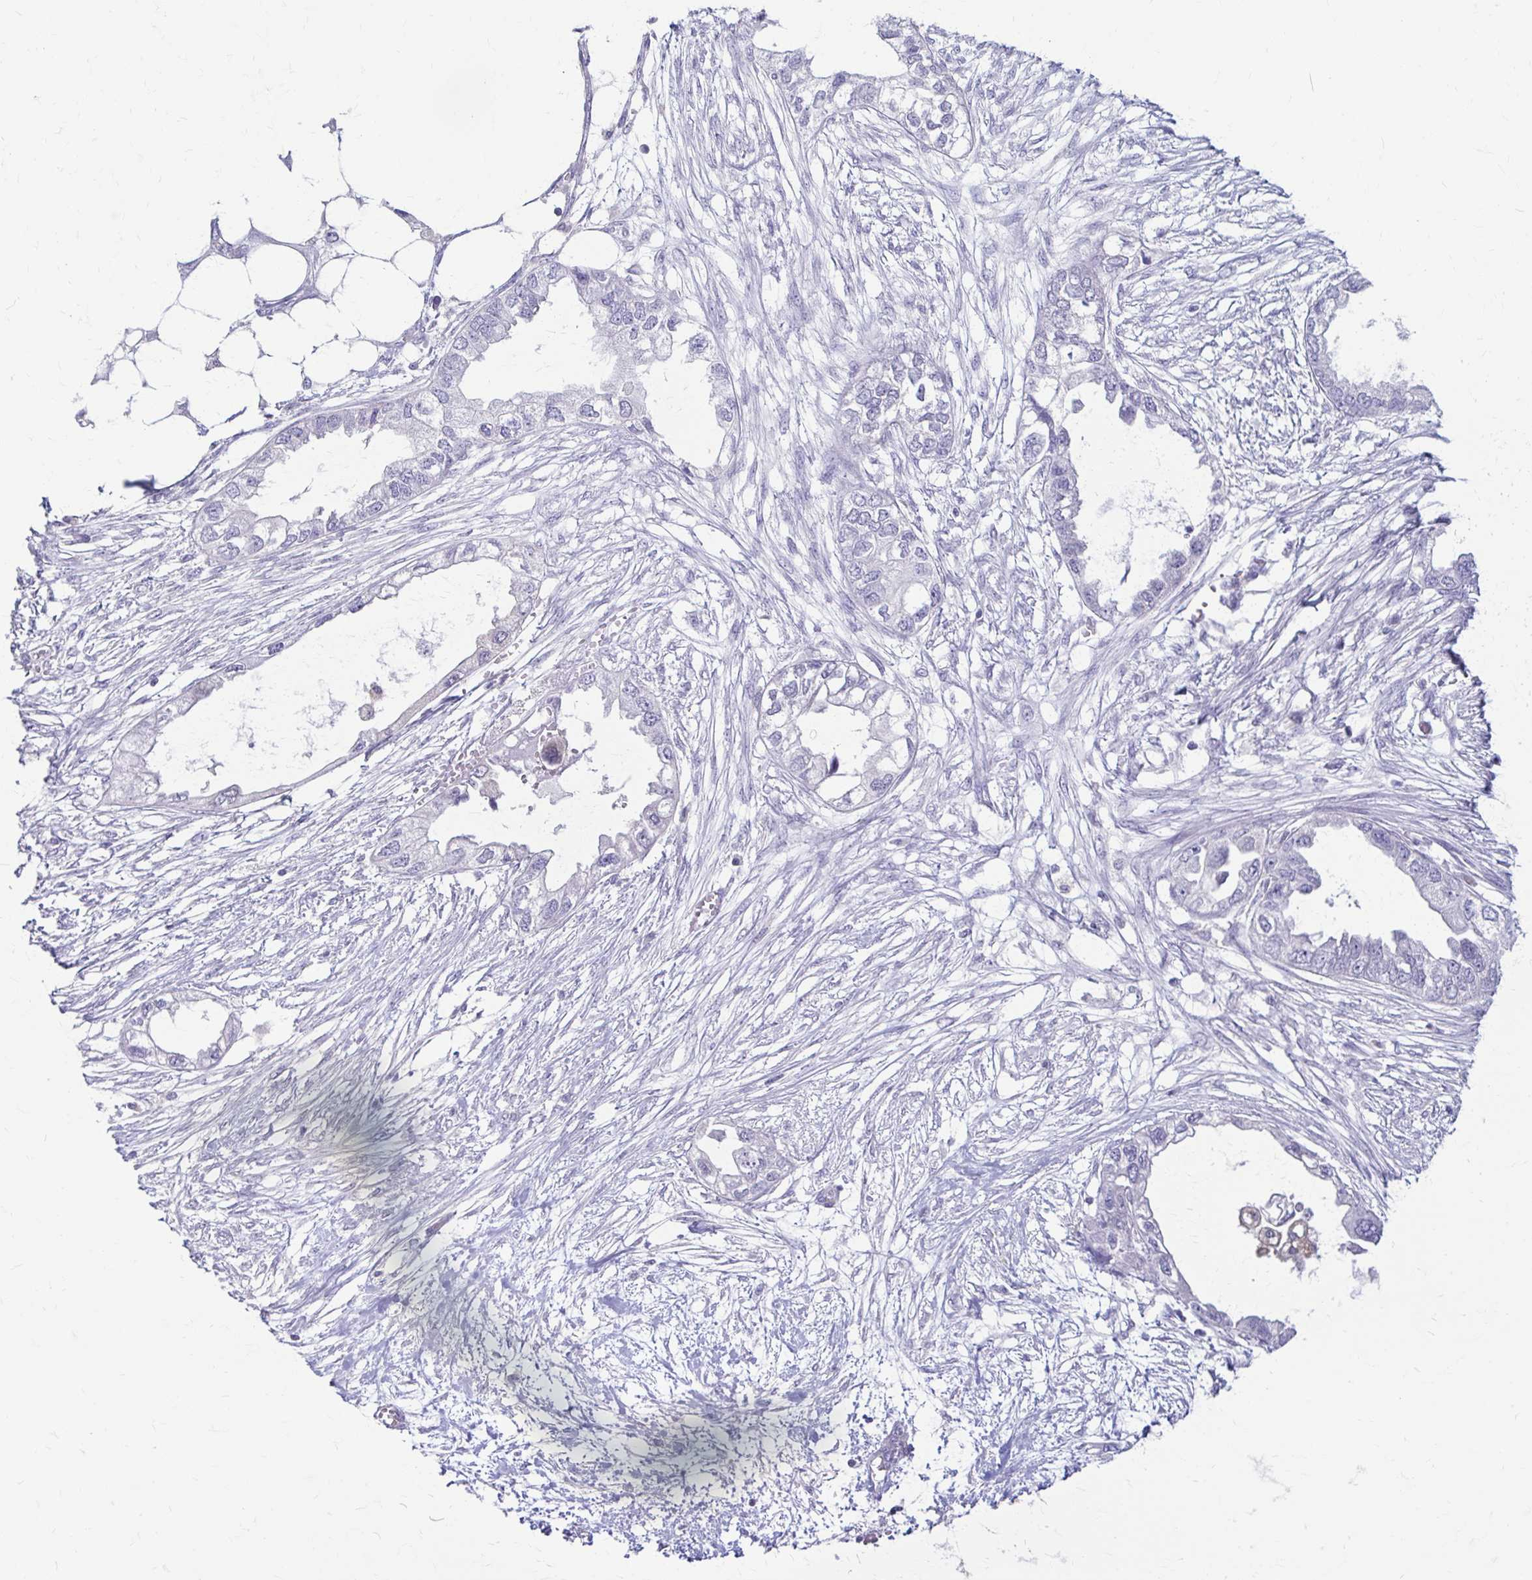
{"staining": {"intensity": "negative", "quantity": "none", "location": "none"}, "tissue": "endometrial cancer", "cell_type": "Tumor cells", "image_type": "cancer", "snomed": [{"axis": "morphology", "description": "Adenocarcinoma, NOS"}, {"axis": "morphology", "description": "Adenocarcinoma, metastatic, NOS"}, {"axis": "topography", "description": "Adipose tissue"}, {"axis": "topography", "description": "Endometrium"}], "caption": "Image shows no significant protein staining in tumor cells of metastatic adenocarcinoma (endometrial).", "gene": "PIK3AP1", "patient": {"sex": "female", "age": 67}}